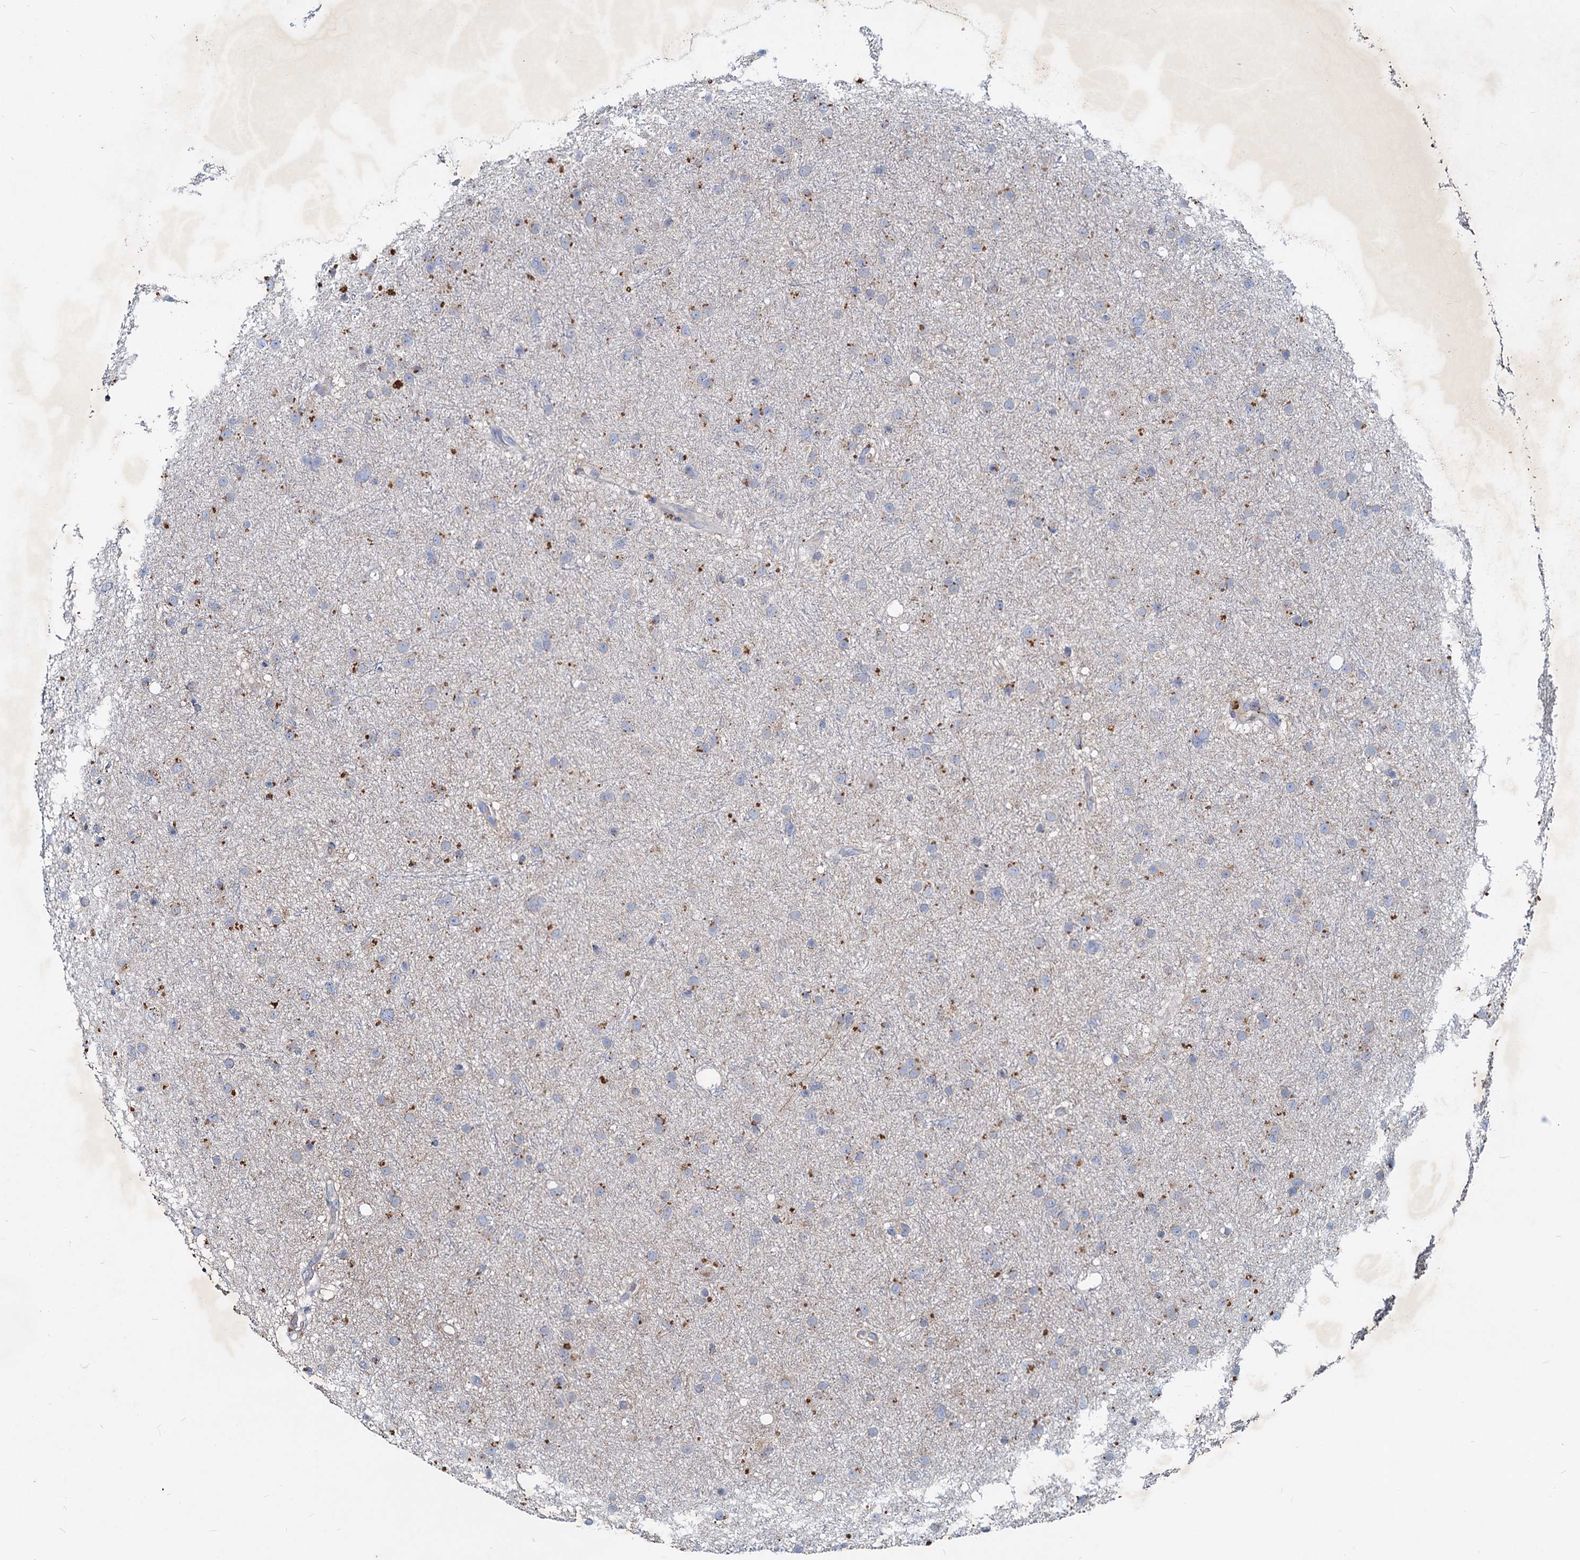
{"staining": {"intensity": "negative", "quantity": "none", "location": "none"}, "tissue": "glioma", "cell_type": "Tumor cells", "image_type": "cancer", "snomed": [{"axis": "morphology", "description": "Glioma, malignant, Low grade"}, {"axis": "topography", "description": "Cerebral cortex"}], "caption": "Image shows no significant protein staining in tumor cells of glioma.", "gene": "TMX2", "patient": {"sex": "female", "age": 39}}